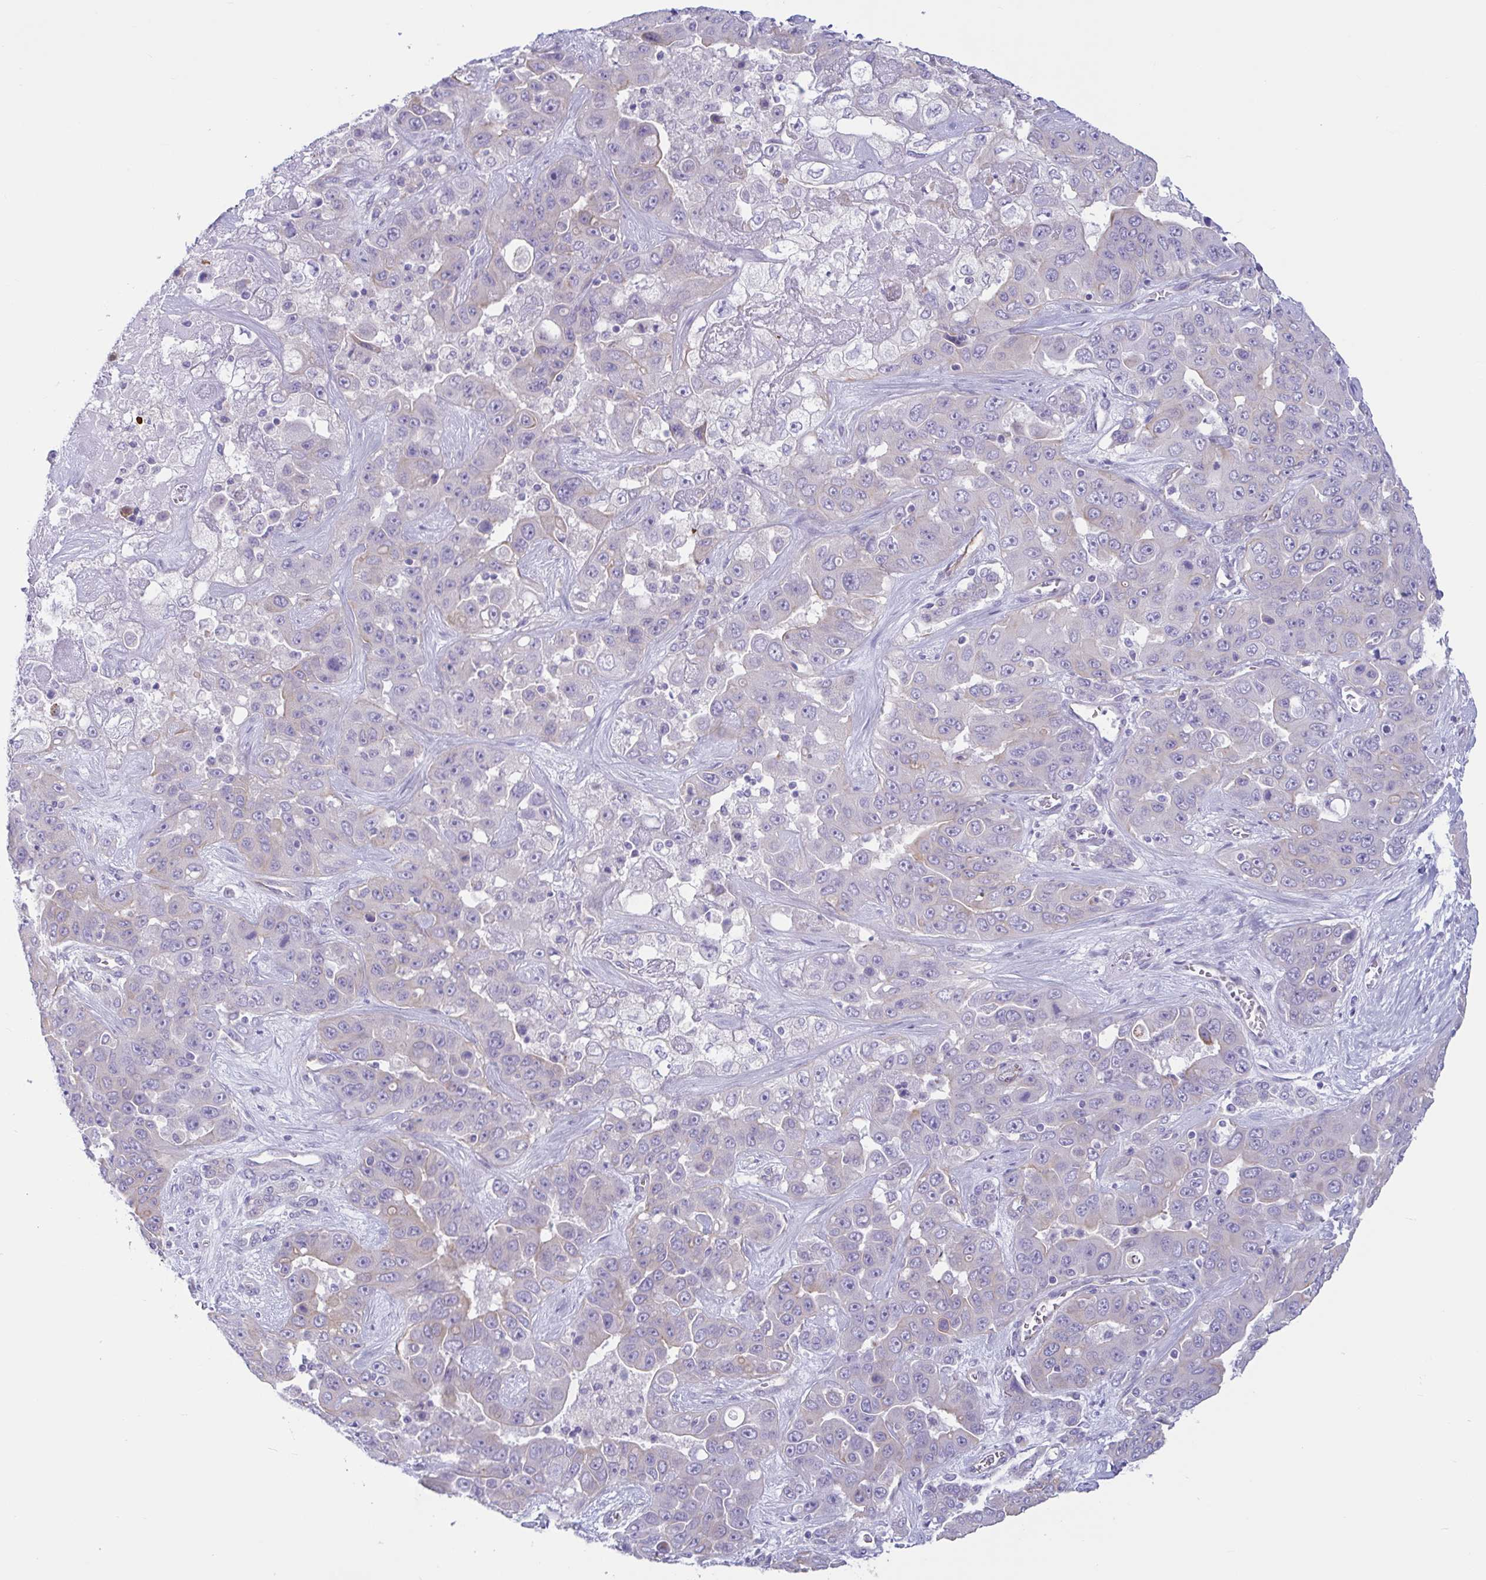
{"staining": {"intensity": "weak", "quantity": "<25%", "location": "cytoplasmic/membranous"}, "tissue": "liver cancer", "cell_type": "Tumor cells", "image_type": "cancer", "snomed": [{"axis": "morphology", "description": "Cholangiocarcinoma"}, {"axis": "topography", "description": "Liver"}], "caption": "Immunohistochemistry (IHC) of liver cholangiocarcinoma shows no expression in tumor cells.", "gene": "TNNI2", "patient": {"sex": "female", "age": 52}}